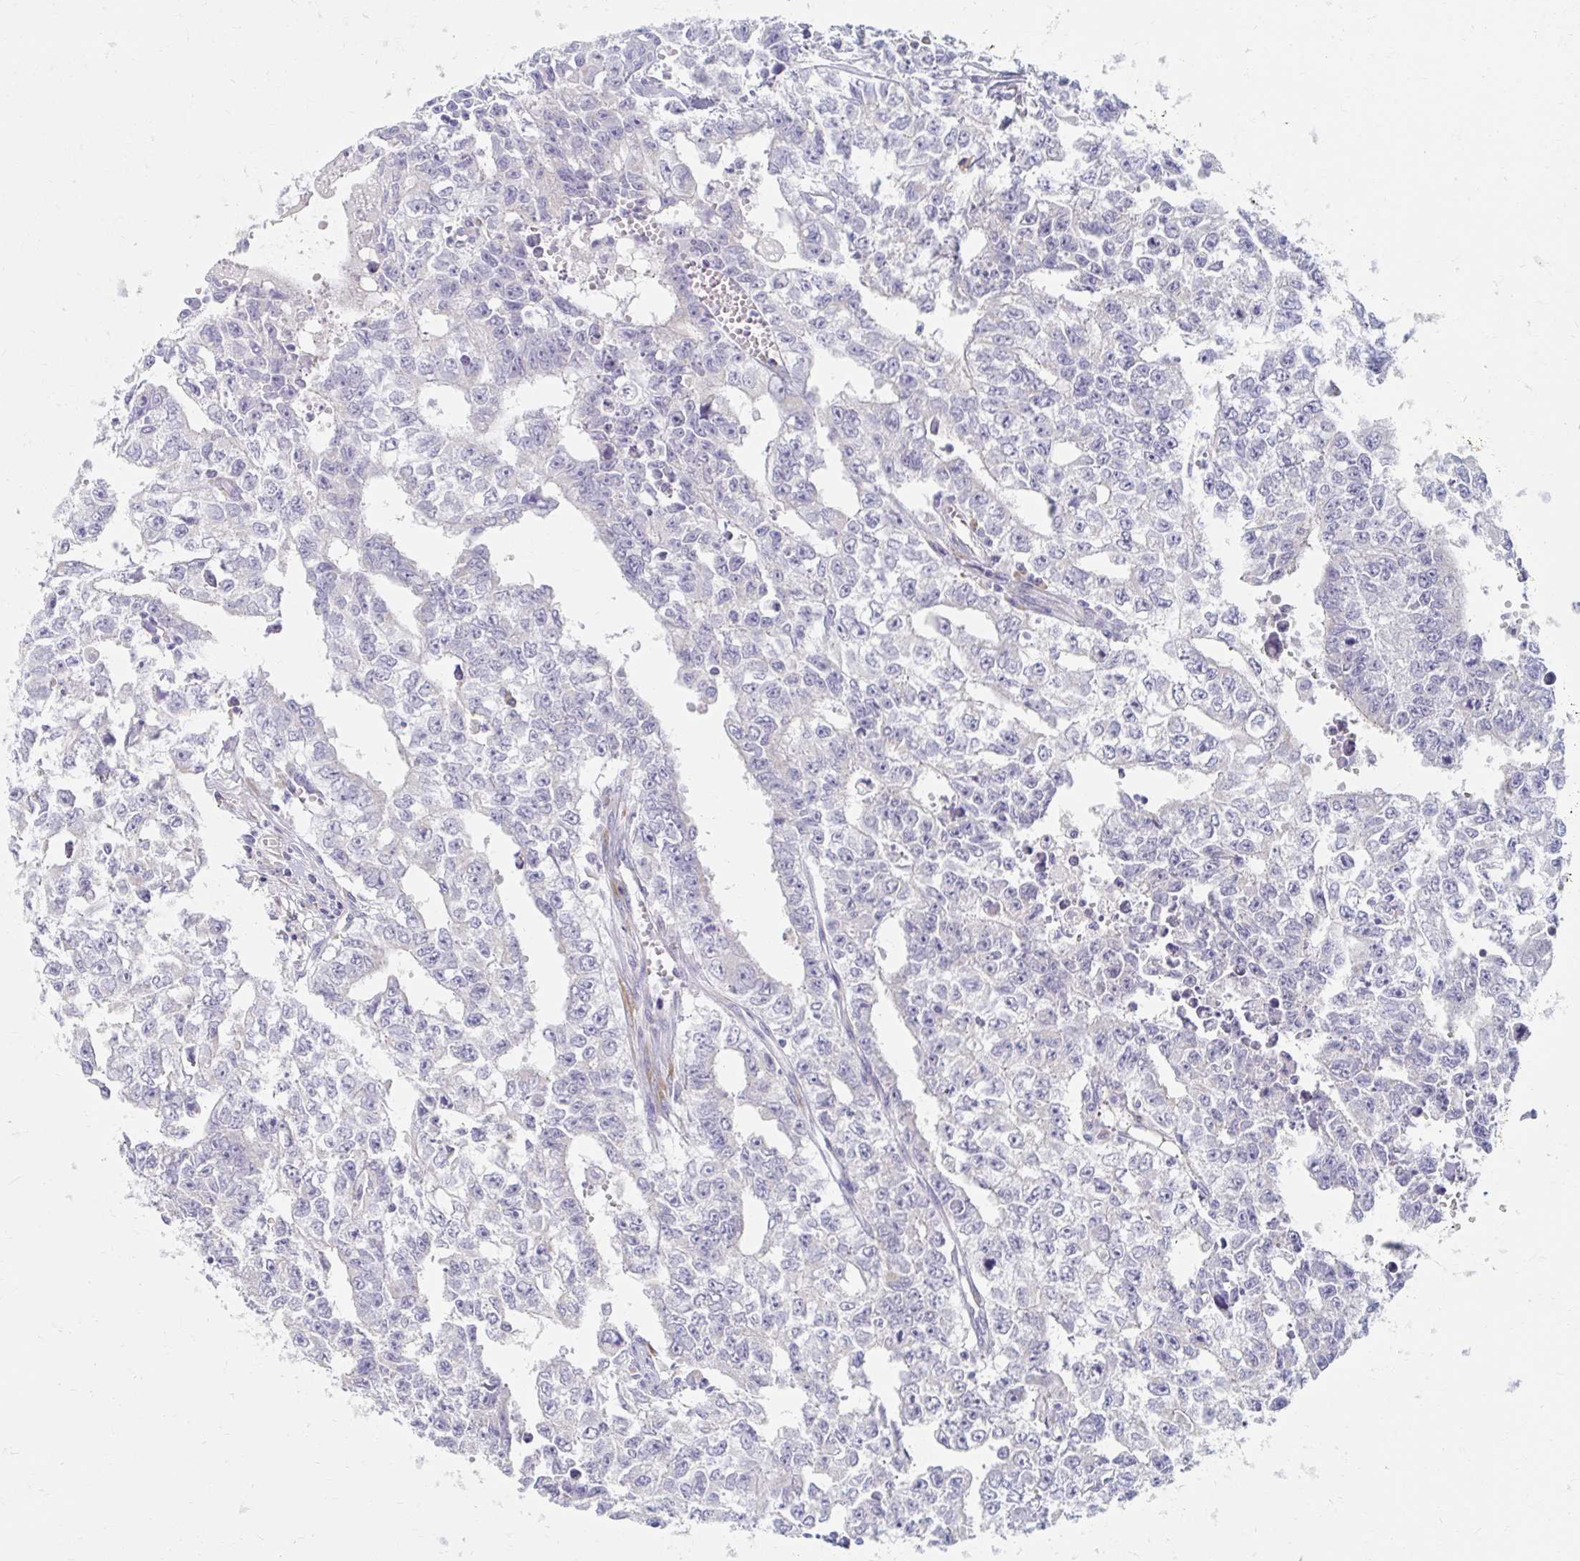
{"staining": {"intensity": "negative", "quantity": "none", "location": "none"}, "tissue": "testis cancer", "cell_type": "Tumor cells", "image_type": "cancer", "snomed": [{"axis": "morphology", "description": "Carcinoma, Embryonal, NOS"}, {"axis": "morphology", "description": "Teratoma, malignant, NOS"}, {"axis": "topography", "description": "Testis"}], "caption": "Protein analysis of testis embryonal carcinoma reveals no significant expression in tumor cells.", "gene": "MYLK2", "patient": {"sex": "male", "age": 24}}